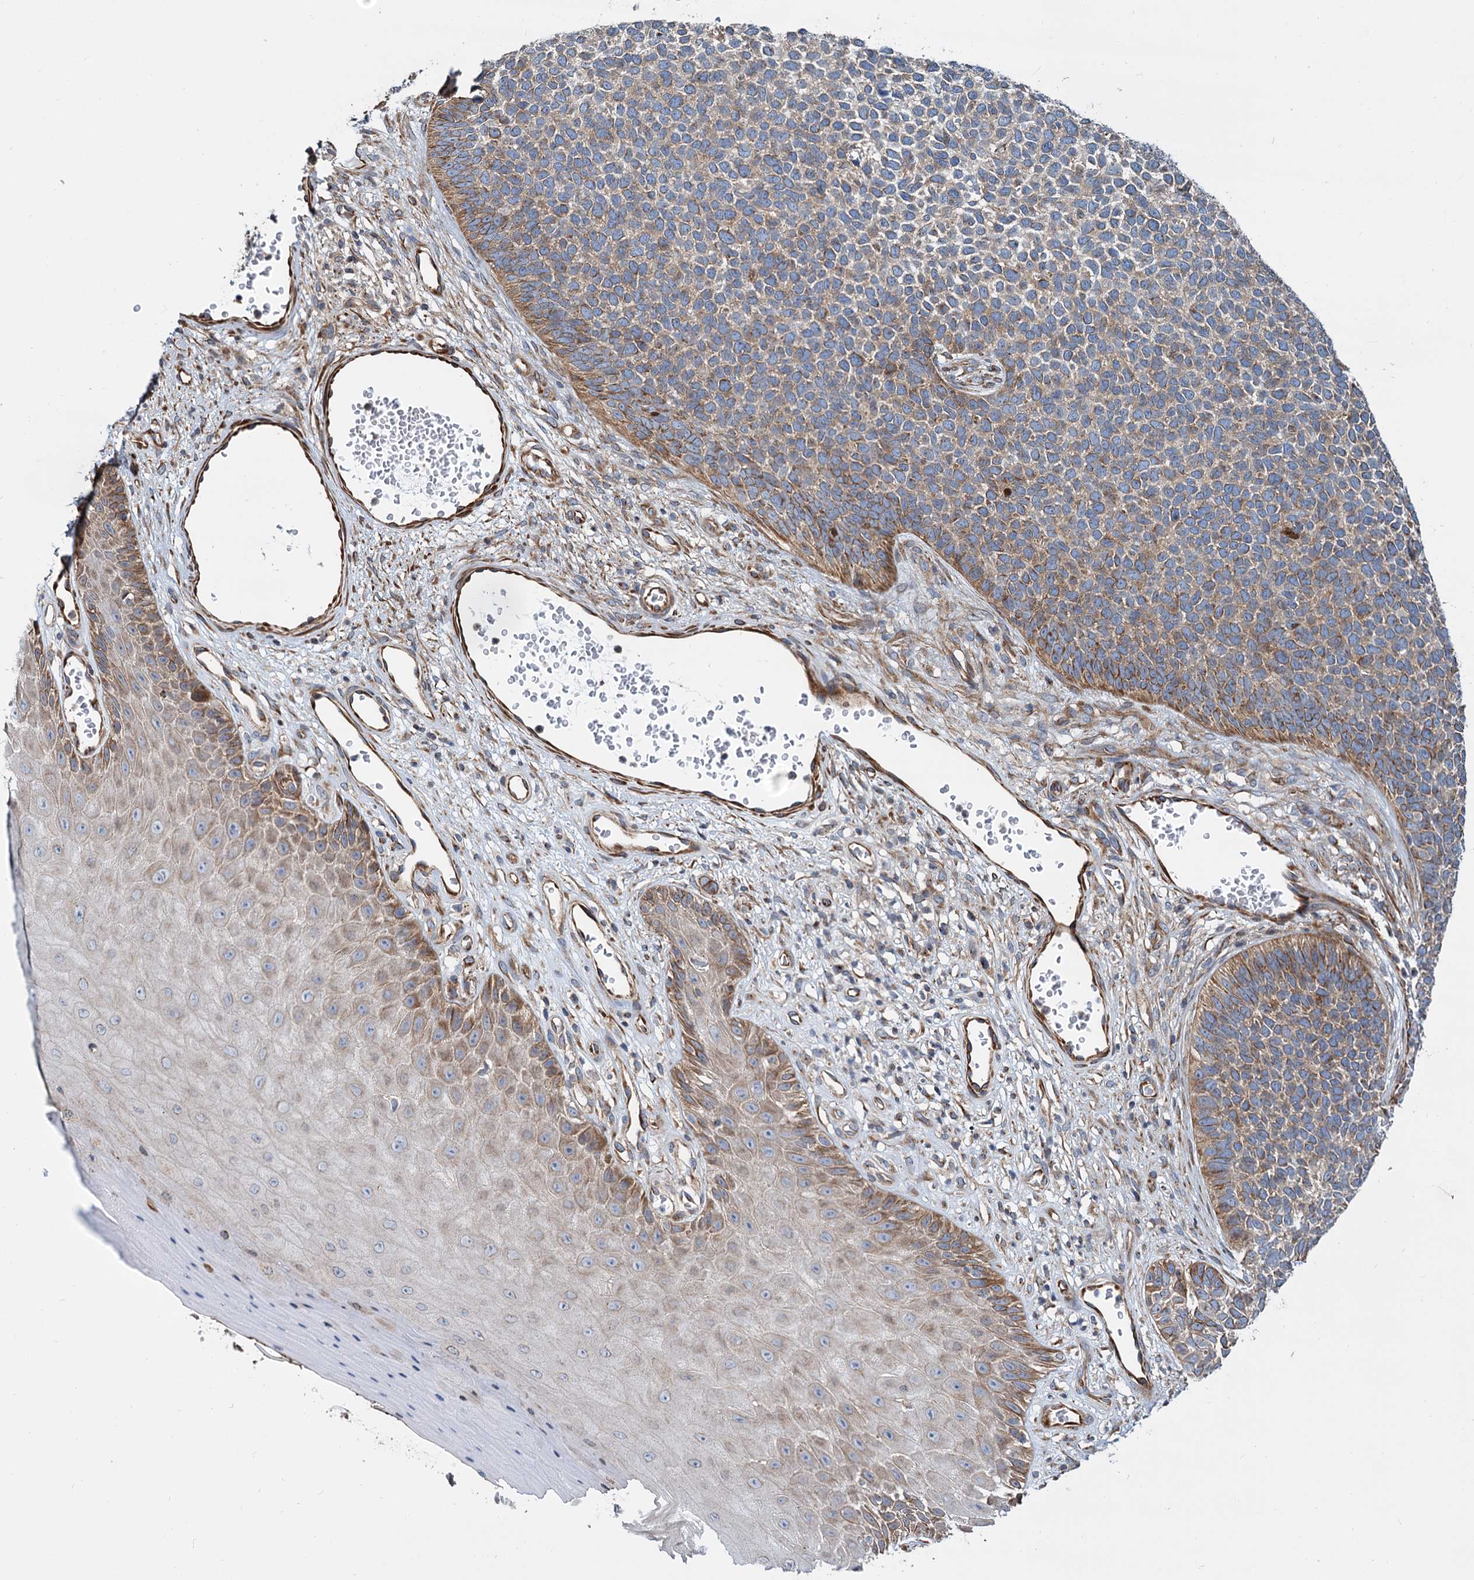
{"staining": {"intensity": "moderate", "quantity": "25%-75%", "location": "cytoplasmic/membranous"}, "tissue": "skin cancer", "cell_type": "Tumor cells", "image_type": "cancer", "snomed": [{"axis": "morphology", "description": "Basal cell carcinoma"}, {"axis": "topography", "description": "Skin"}], "caption": "Protein expression analysis of human skin basal cell carcinoma reveals moderate cytoplasmic/membranous expression in approximately 25%-75% of tumor cells.", "gene": "PSEN1", "patient": {"sex": "female", "age": 84}}